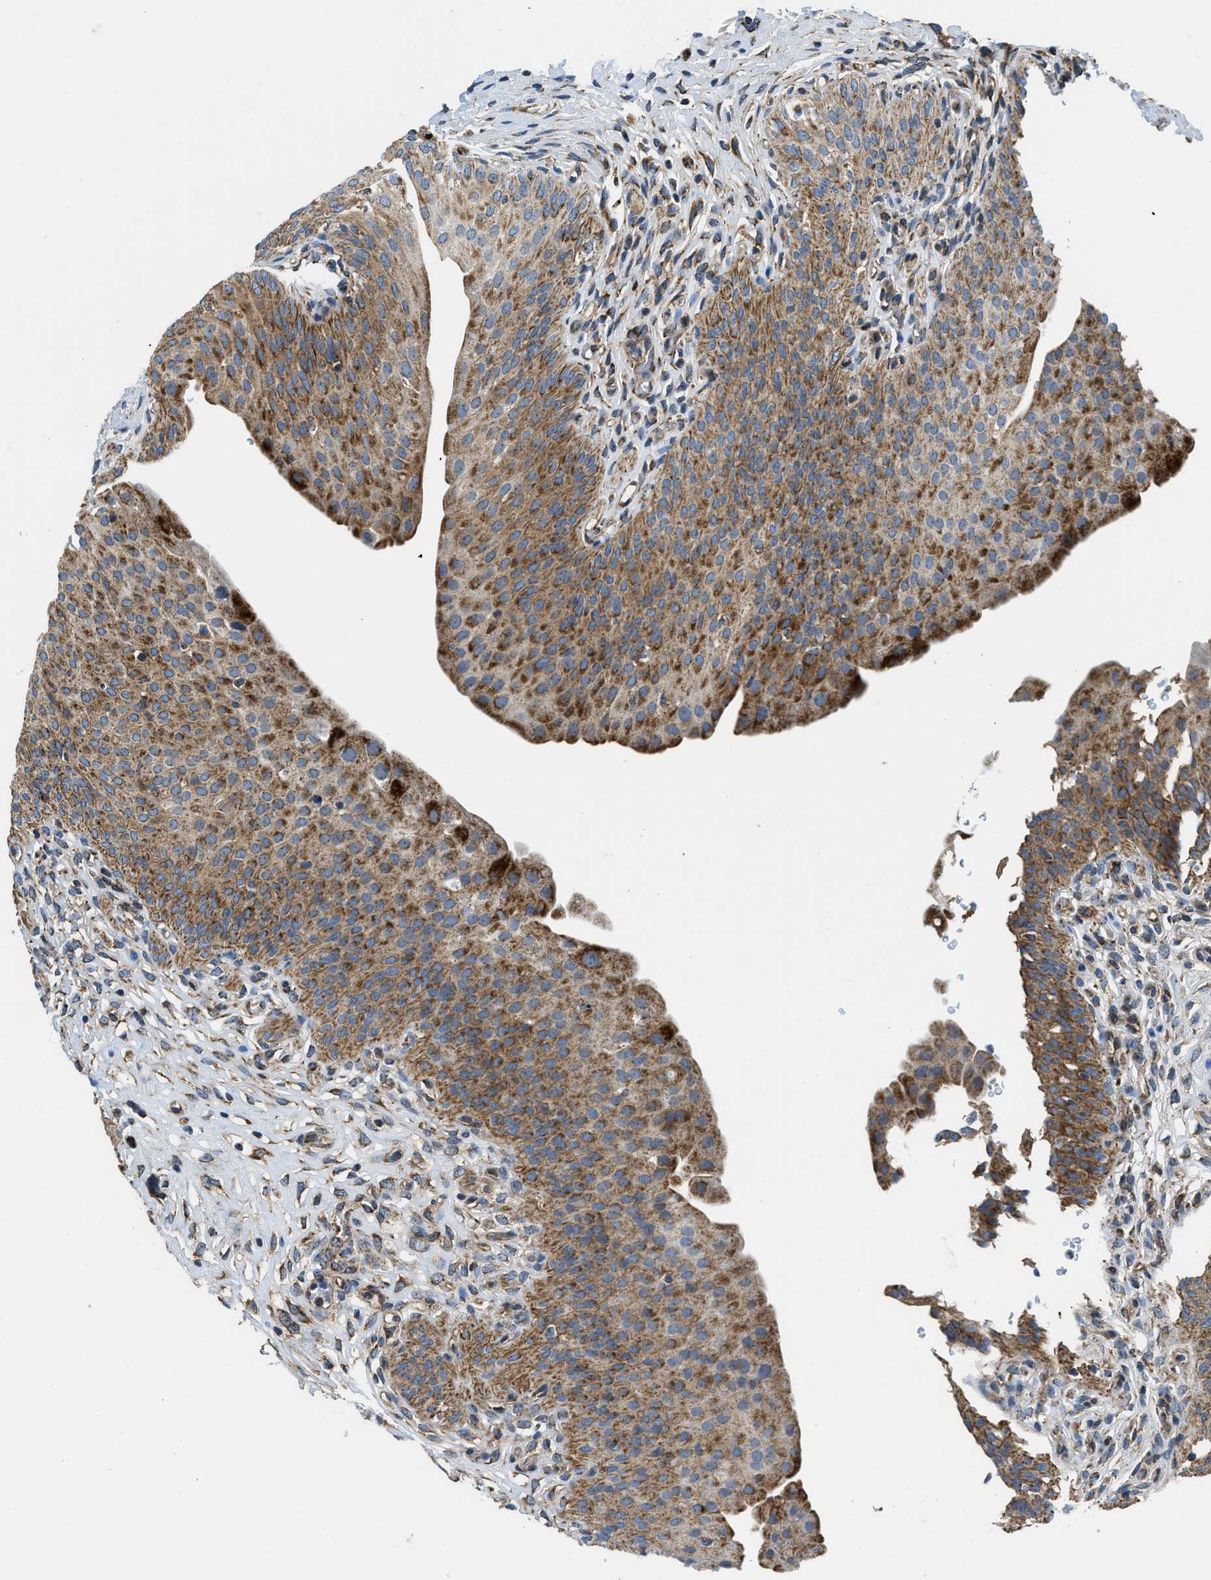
{"staining": {"intensity": "strong", "quantity": ">75%", "location": "cytoplasmic/membranous"}, "tissue": "urinary bladder", "cell_type": "Urothelial cells", "image_type": "normal", "snomed": [{"axis": "morphology", "description": "Normal tissue, NOS"}, {"axis": "topography", "description": "Urinary bladder"}], "caption": "Protein expression analysis of normal urinary bladder demonstrates strong cytoplasmic/membranous expression in approximately >75% of urothelial cells. Ihc stains the protein of interest in brown and the nuclei are stained blue.", "gene": "STK33", "patient": {"sex": "male", "age": 46}}